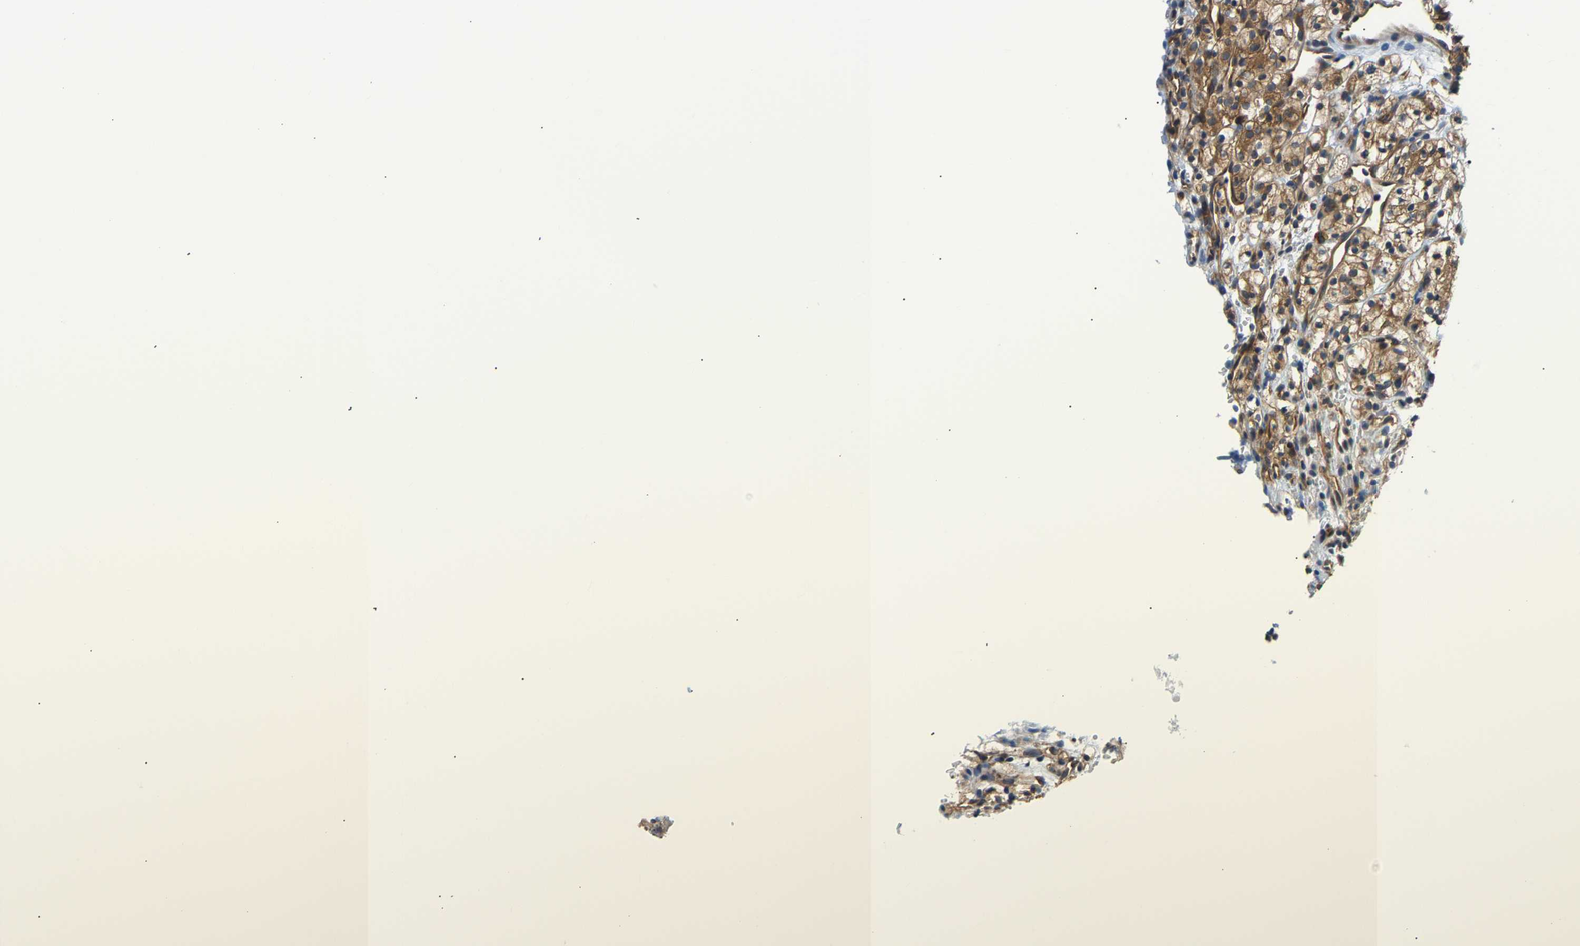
{"staining": {"intensity": "moderate", "quantity": ">75%", "location": "cytoplasmic/membranous"}, "tissue": "renal cancer", "cell_type": "Tumor cells", "image_type": "cancer", "snomed": [{"axis": "morphology", "description": "Adenocarcinoma, NOS"}, {"axis": "topography", "description": "Kidney"}], "caption": "A photomicrograph of renal cancer stained for a protein reveals moderate cytoplasmic/membranous brown staining in tumor cells.", "gene": "ARHGEF12", "patient": {"sex": "female", "age": 57}}